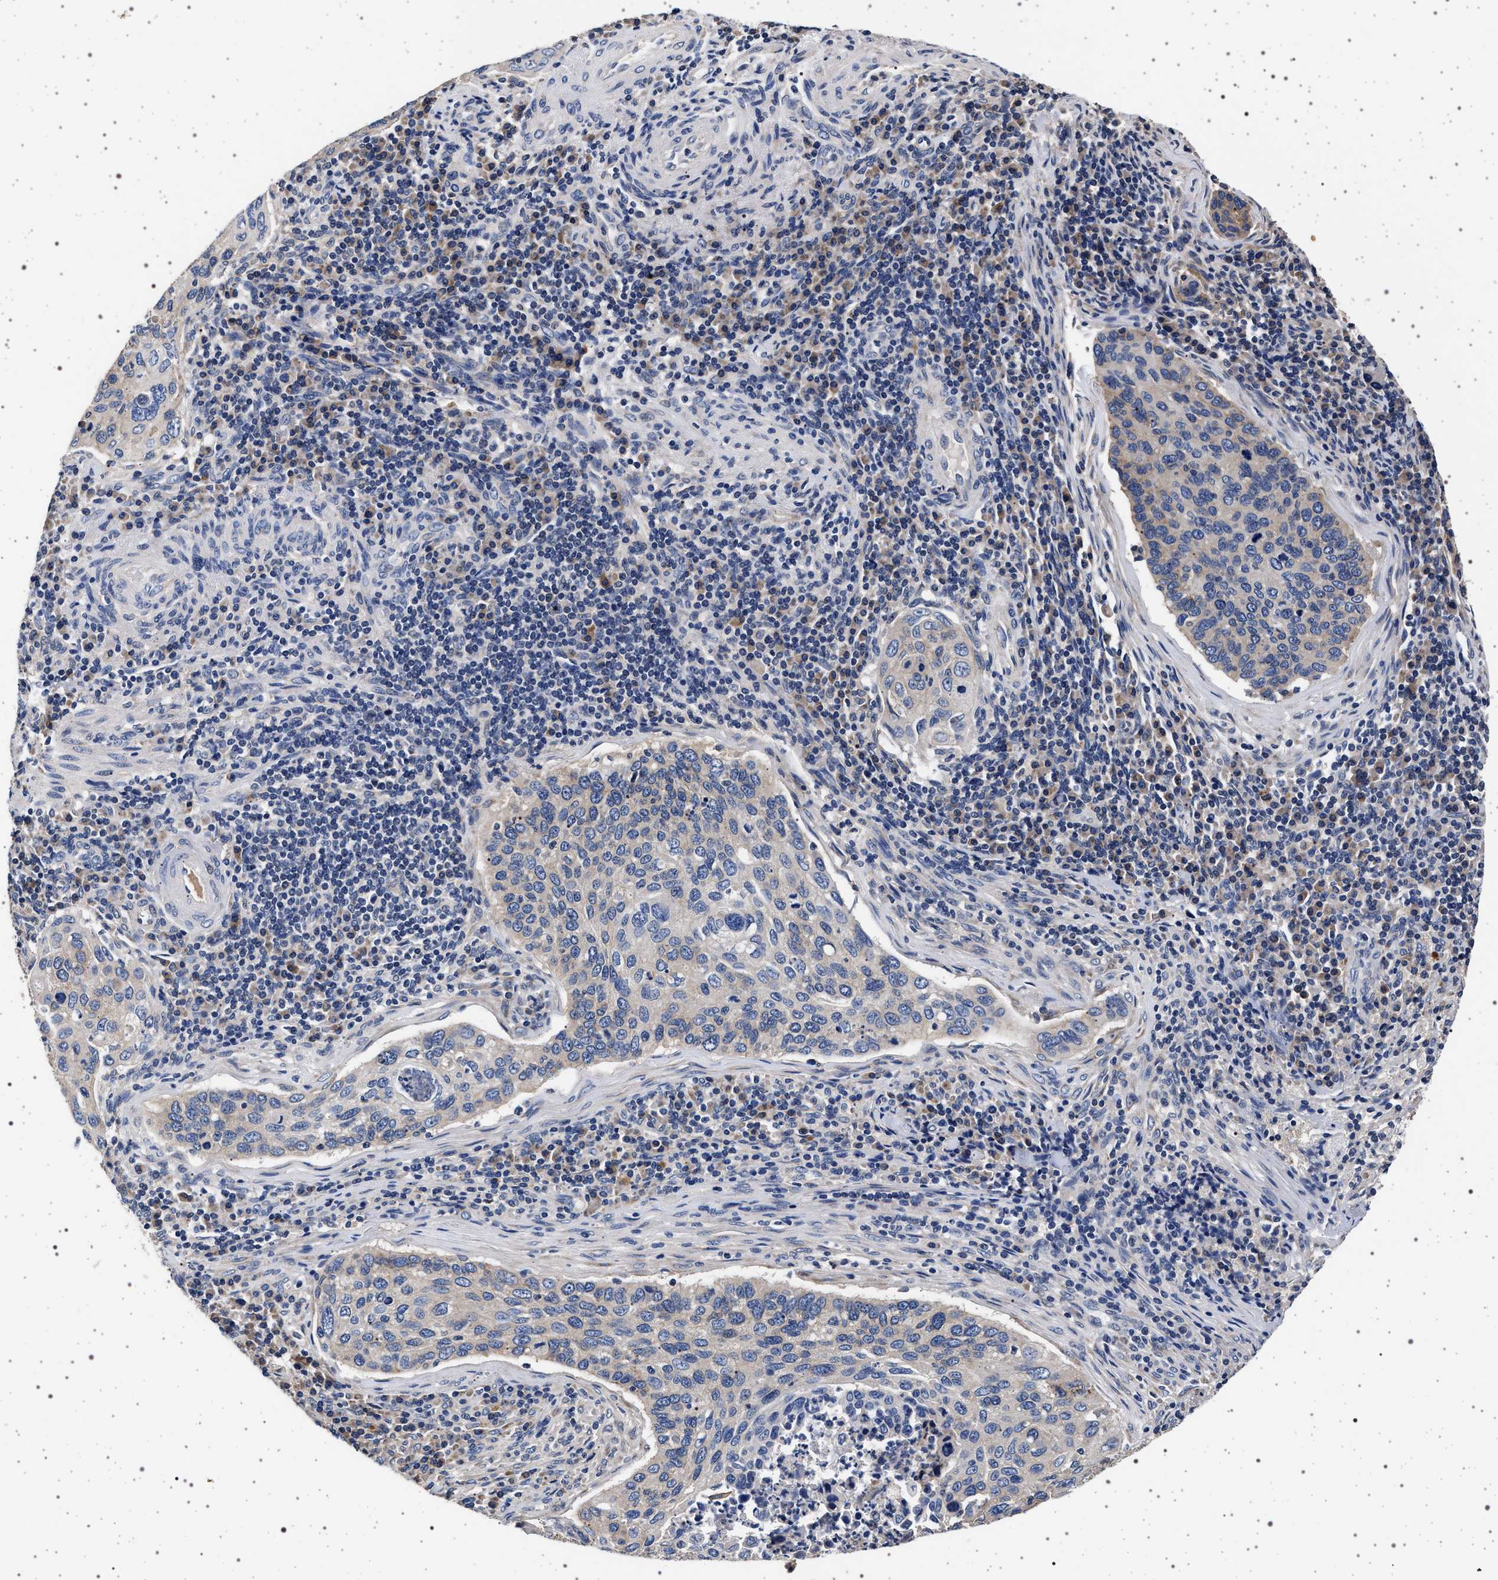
{"staining": {"intensity": "negative", "quantity": "none", "location": "none"}, "tissue": "cervical cancer", "cell_type": "Tumor cells", "image_type": "cancer", "snomed": [{"axis": "morphology", "description": "Squamous cell carcinoma, NOS"}, {"axis": "topography", "description": "Cervix"}], "caption": "DAB immunohistochemical staining of squamous cell carcinoma (cervical) demonstrates no significant staining in tumor cells.", "gene": "MAP3K2", "patient": {"sex": "female", "age": 53}}